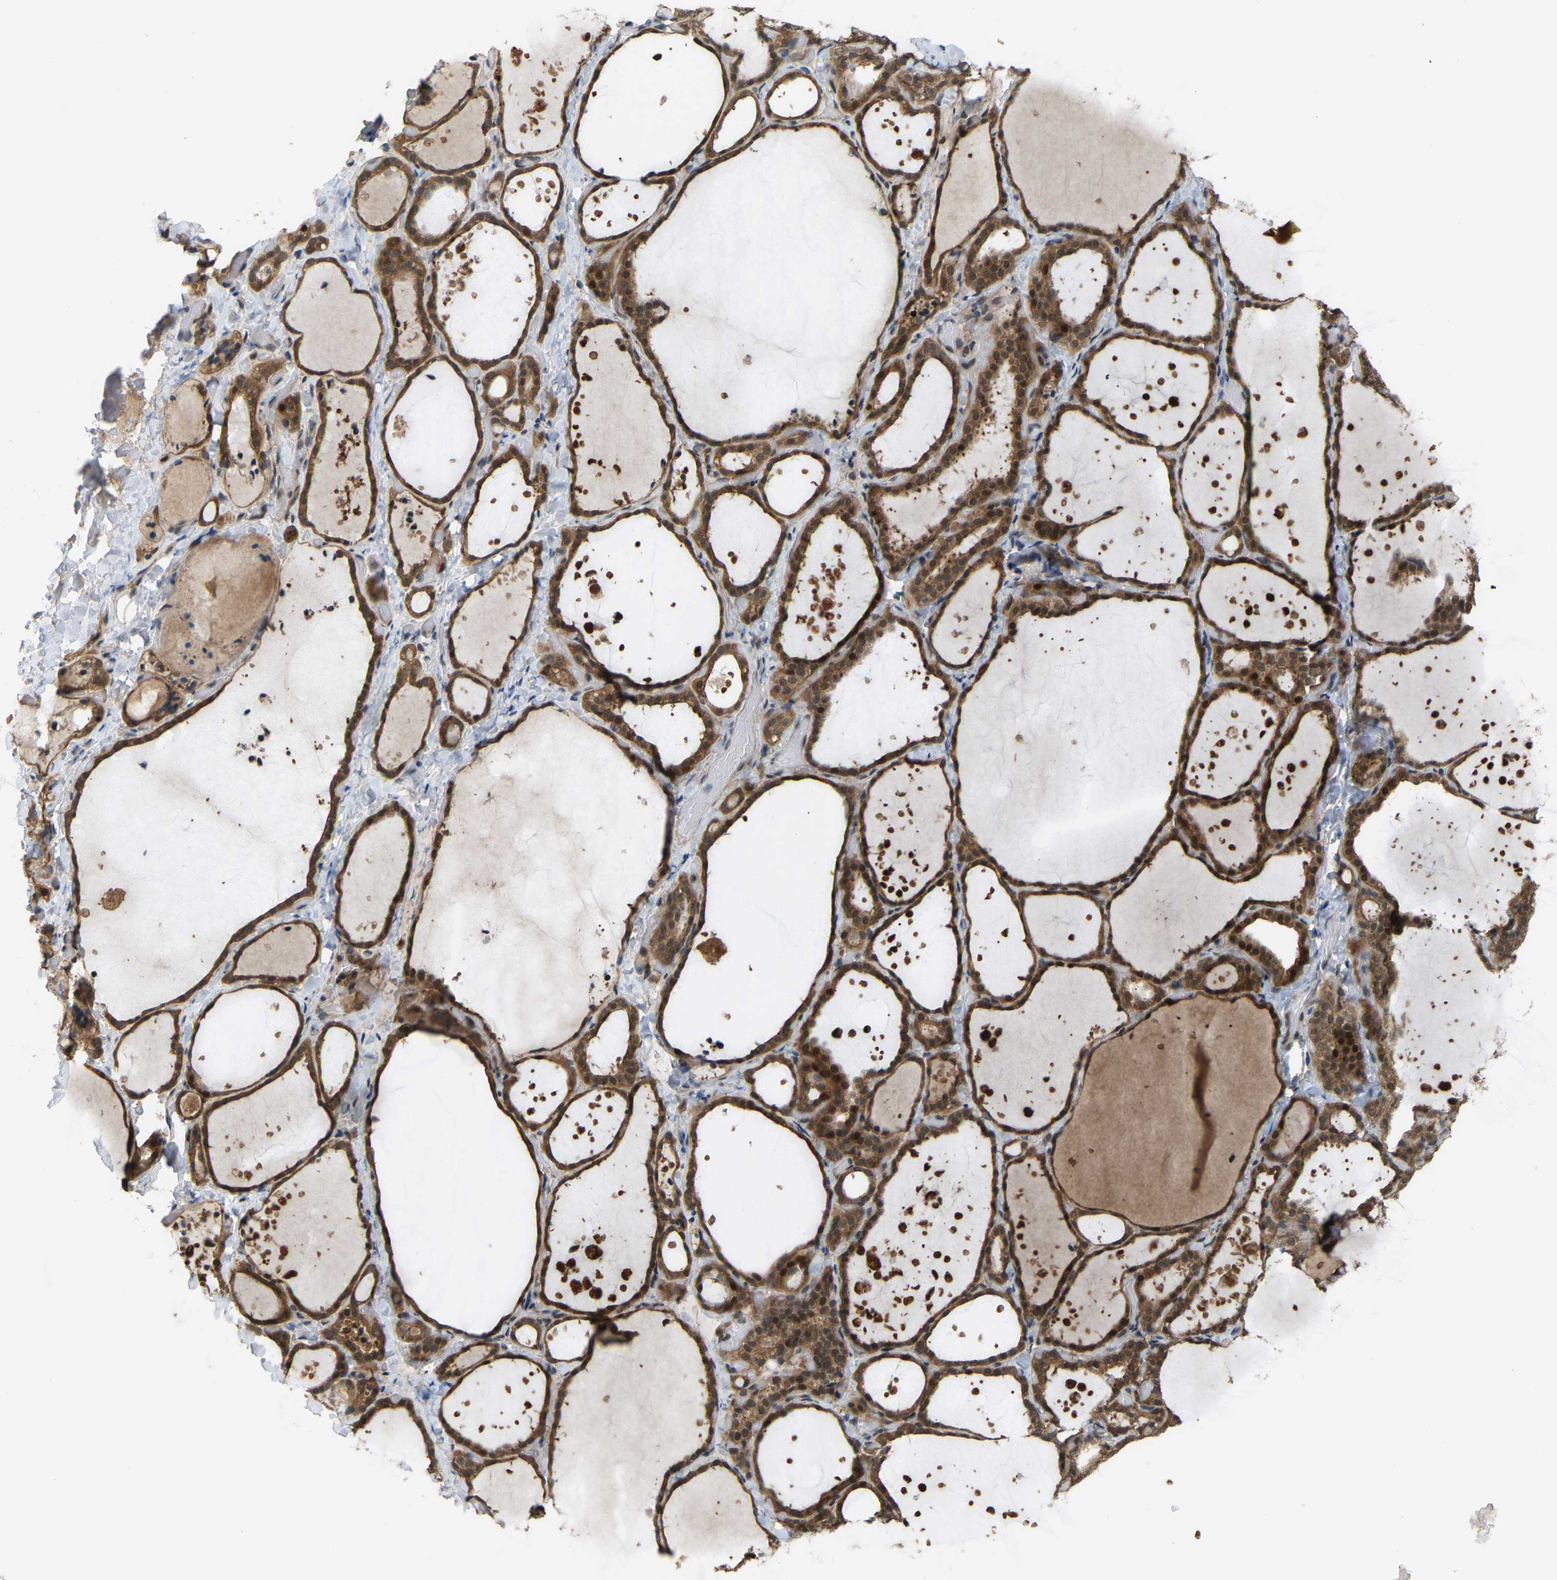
{"staining": {"intensity": "strong", "quantity": ">75%", "location": "cytoplasmic/membranous,nuclear"}, "tissue": "thyroid gland", "cell_type": "Glandular cells", "image_type": "normal", "snomed": [{"axis": "morphology", "description": "Normal tissue, NOS"}, {"axis": "topography", "description": "Thyroid gland"}], "caption": "This is a micrograph of immunohistochemistry staining of benign thyroid gland, which shows strong staining in the cytoplasmic/membranous,nuclear of glandular cells.", "gene": "CROT", "patient": {"sex": "female", "age": 44}}